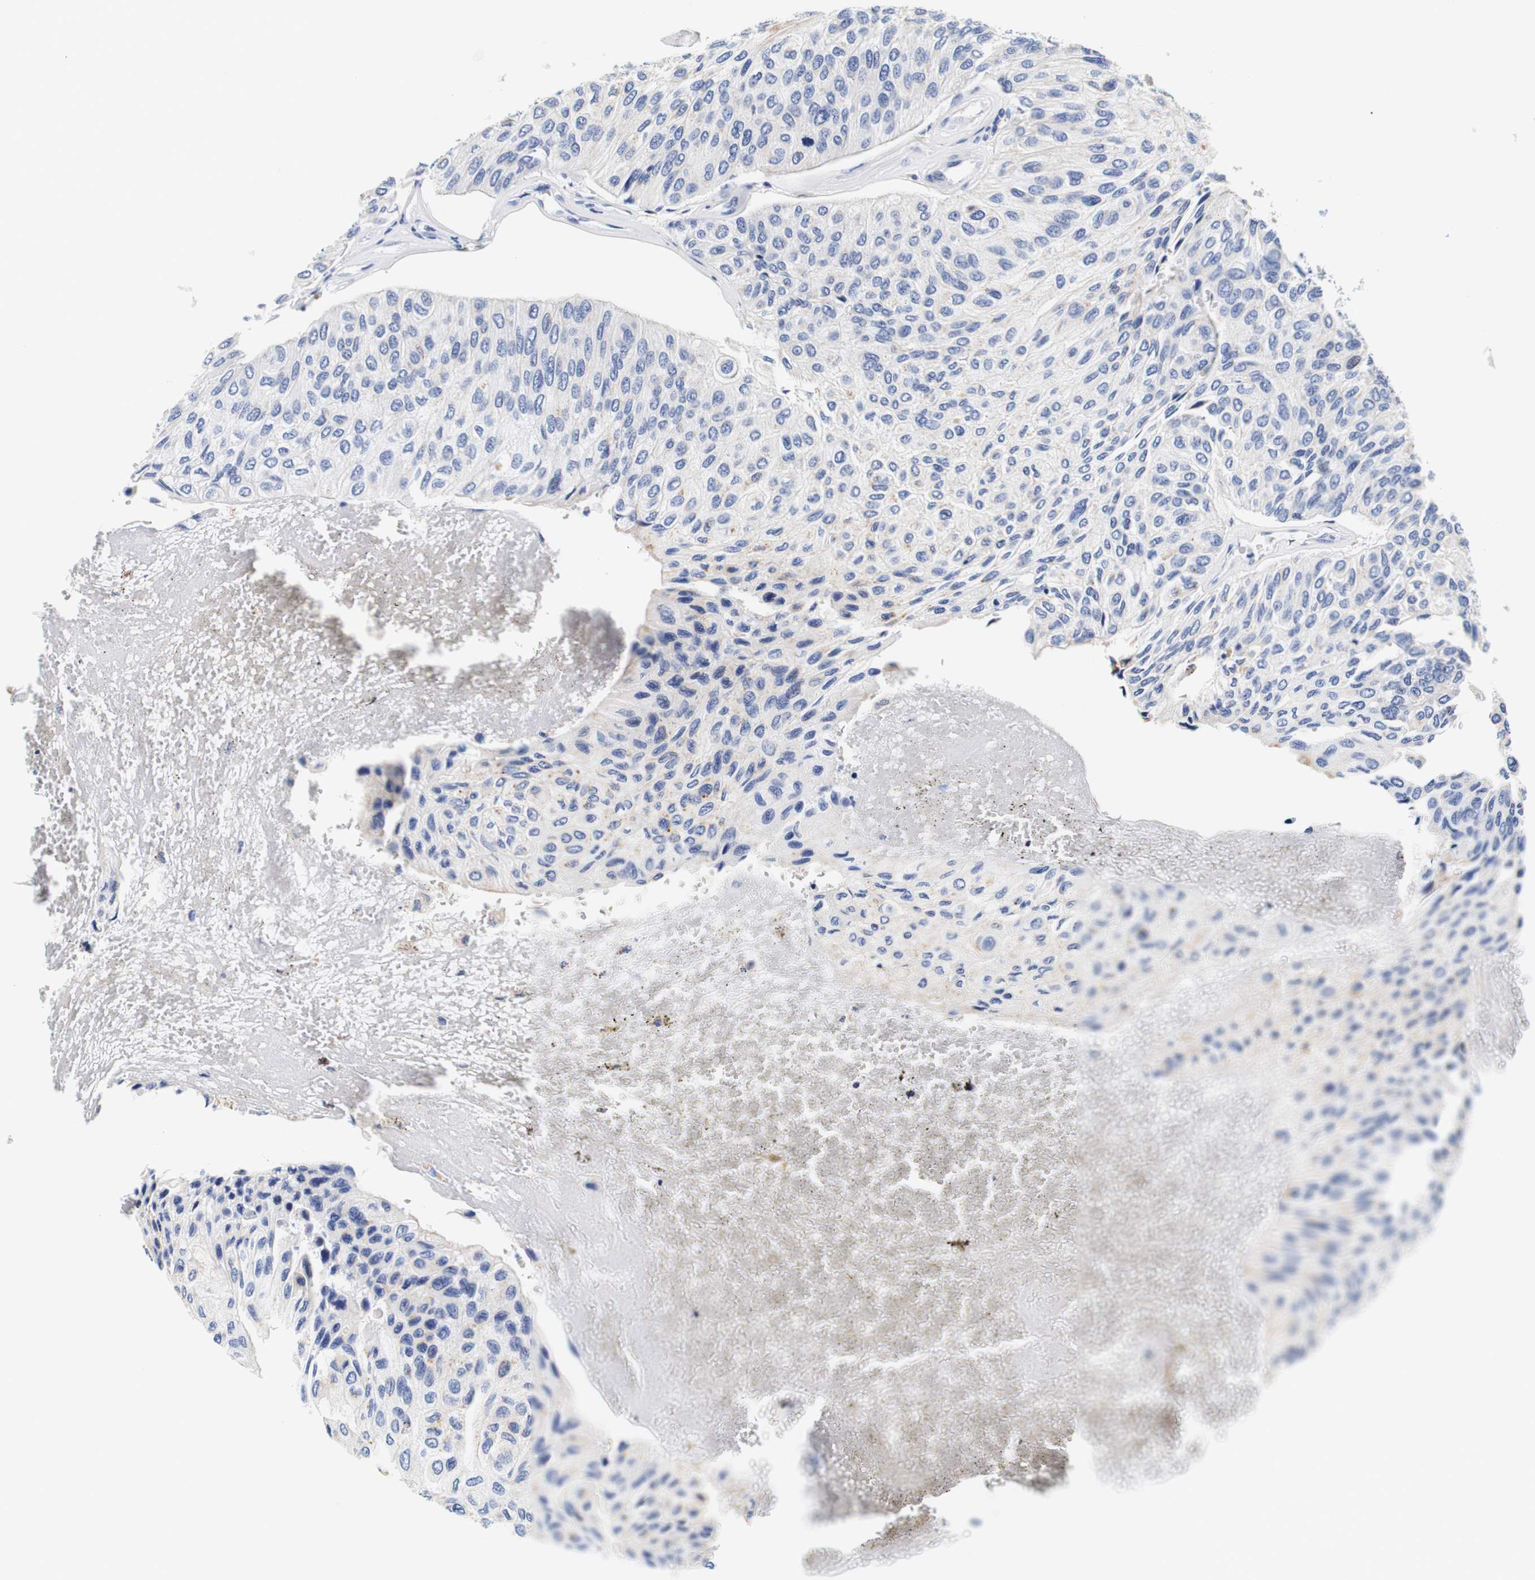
{"staining": {"intensity": "negative", "quantity": "none", "location": "none"}, "tissue": "urothelial cancer", "cell_type": "Tumor cells", "image_type": "cancer", "snomed": [{"axis": "morphology", "description": "Urothelial carcinoma, High grade"}, {"axis": "topography", "description": "Urinary bladder"}], "caption": "Immunohistochemistry (IHC) image of human urothelial carcinoma (high-grade) stained for a protein (brown), which shows no expression in tumor cells. (DAB immunohistochemistry (IHC), high magnification).", "gene": "CAMK4", "patient": {"sex": "male", "age": 66}}